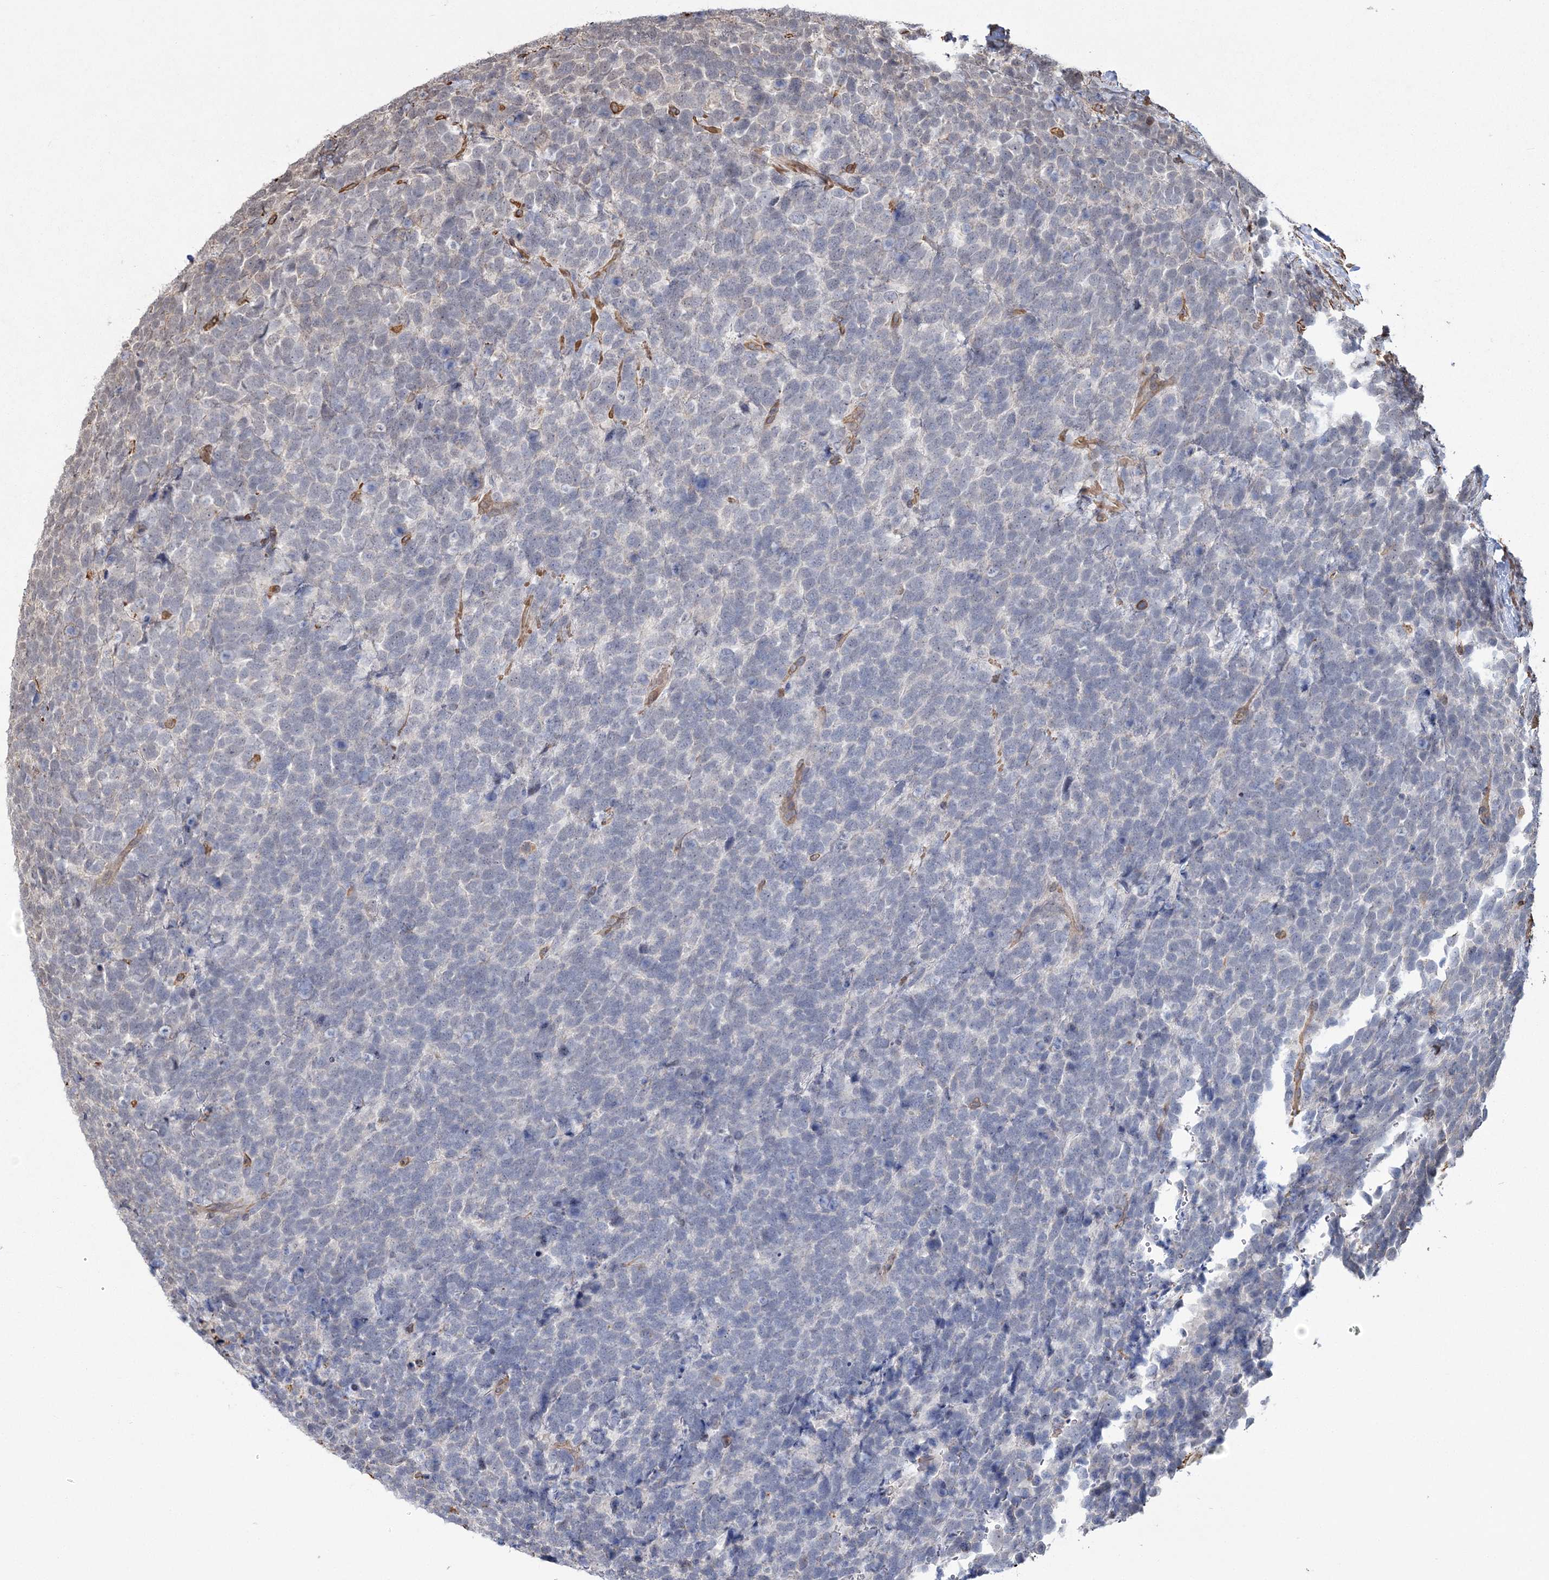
{"staining": {"intensity": "negative", "quantity": "none", "location": "none"}, "tissue": "urothelial cancer", "cell_type": "Tumor cells", "image_type": "cancer", "snomed": [{"axis": "morphology", "description": "Urothelial carcinoma, High grade"}, {"axis": "topography", "description": "Urinary bladder"}], "caption": "This photomicrograph is of urothelial cancer stained with immunohistochemistry (IHC) to label a protein in brown with the nuclei are counter-stained blue. There is no positivity in tumor cells. (Stains: DAB (3,3'-diaminobenzidine) immunohistochemistry (IHC) with hematoxylin counter stain, Microscopy: brightfield microscopy at high magnification).", "gene": "ATP11B", "patient": {"sex": "female", "age": 82}}